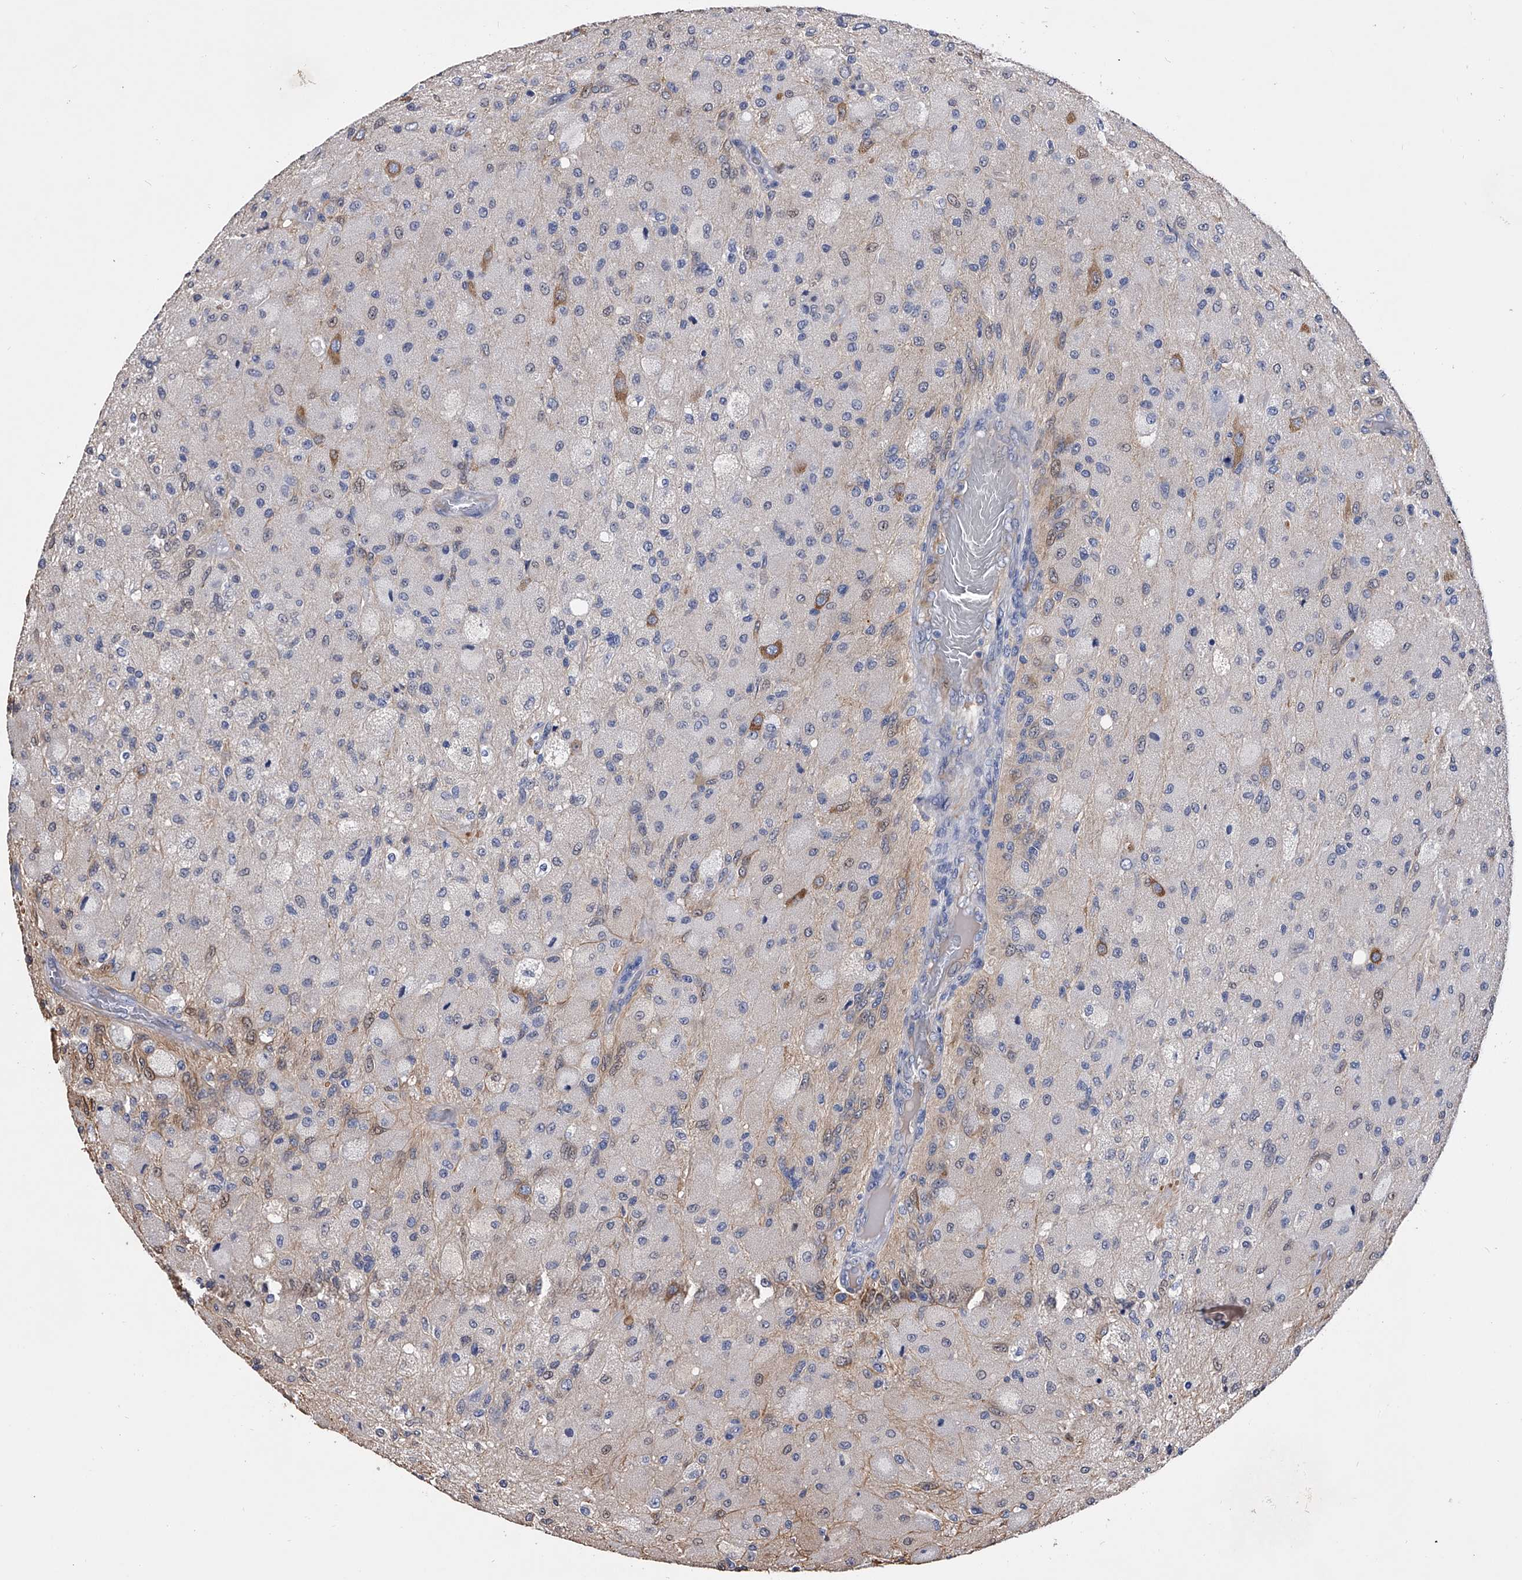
{"staining": {"intensity": "negative", "quantity": "none", "location": "none"}, "tissue": "glioma", "cell_type": "Tumor cells", "image_type": "cancer", "snomed": [{"axis": "morphology", "description": "Normal tissue, NOS"}, {"axis": "morphology", "description": "Glioma, malignant, High grade"}, {"axis": "topography", "description": "Cerebral cortex"}], "caption": "Glioma stained for a protein using immunohistochemistry (IHC) displays no expression tumor cells.", "gene": "EFCAB7", "patient": {"sex": "male", "age": 77}}